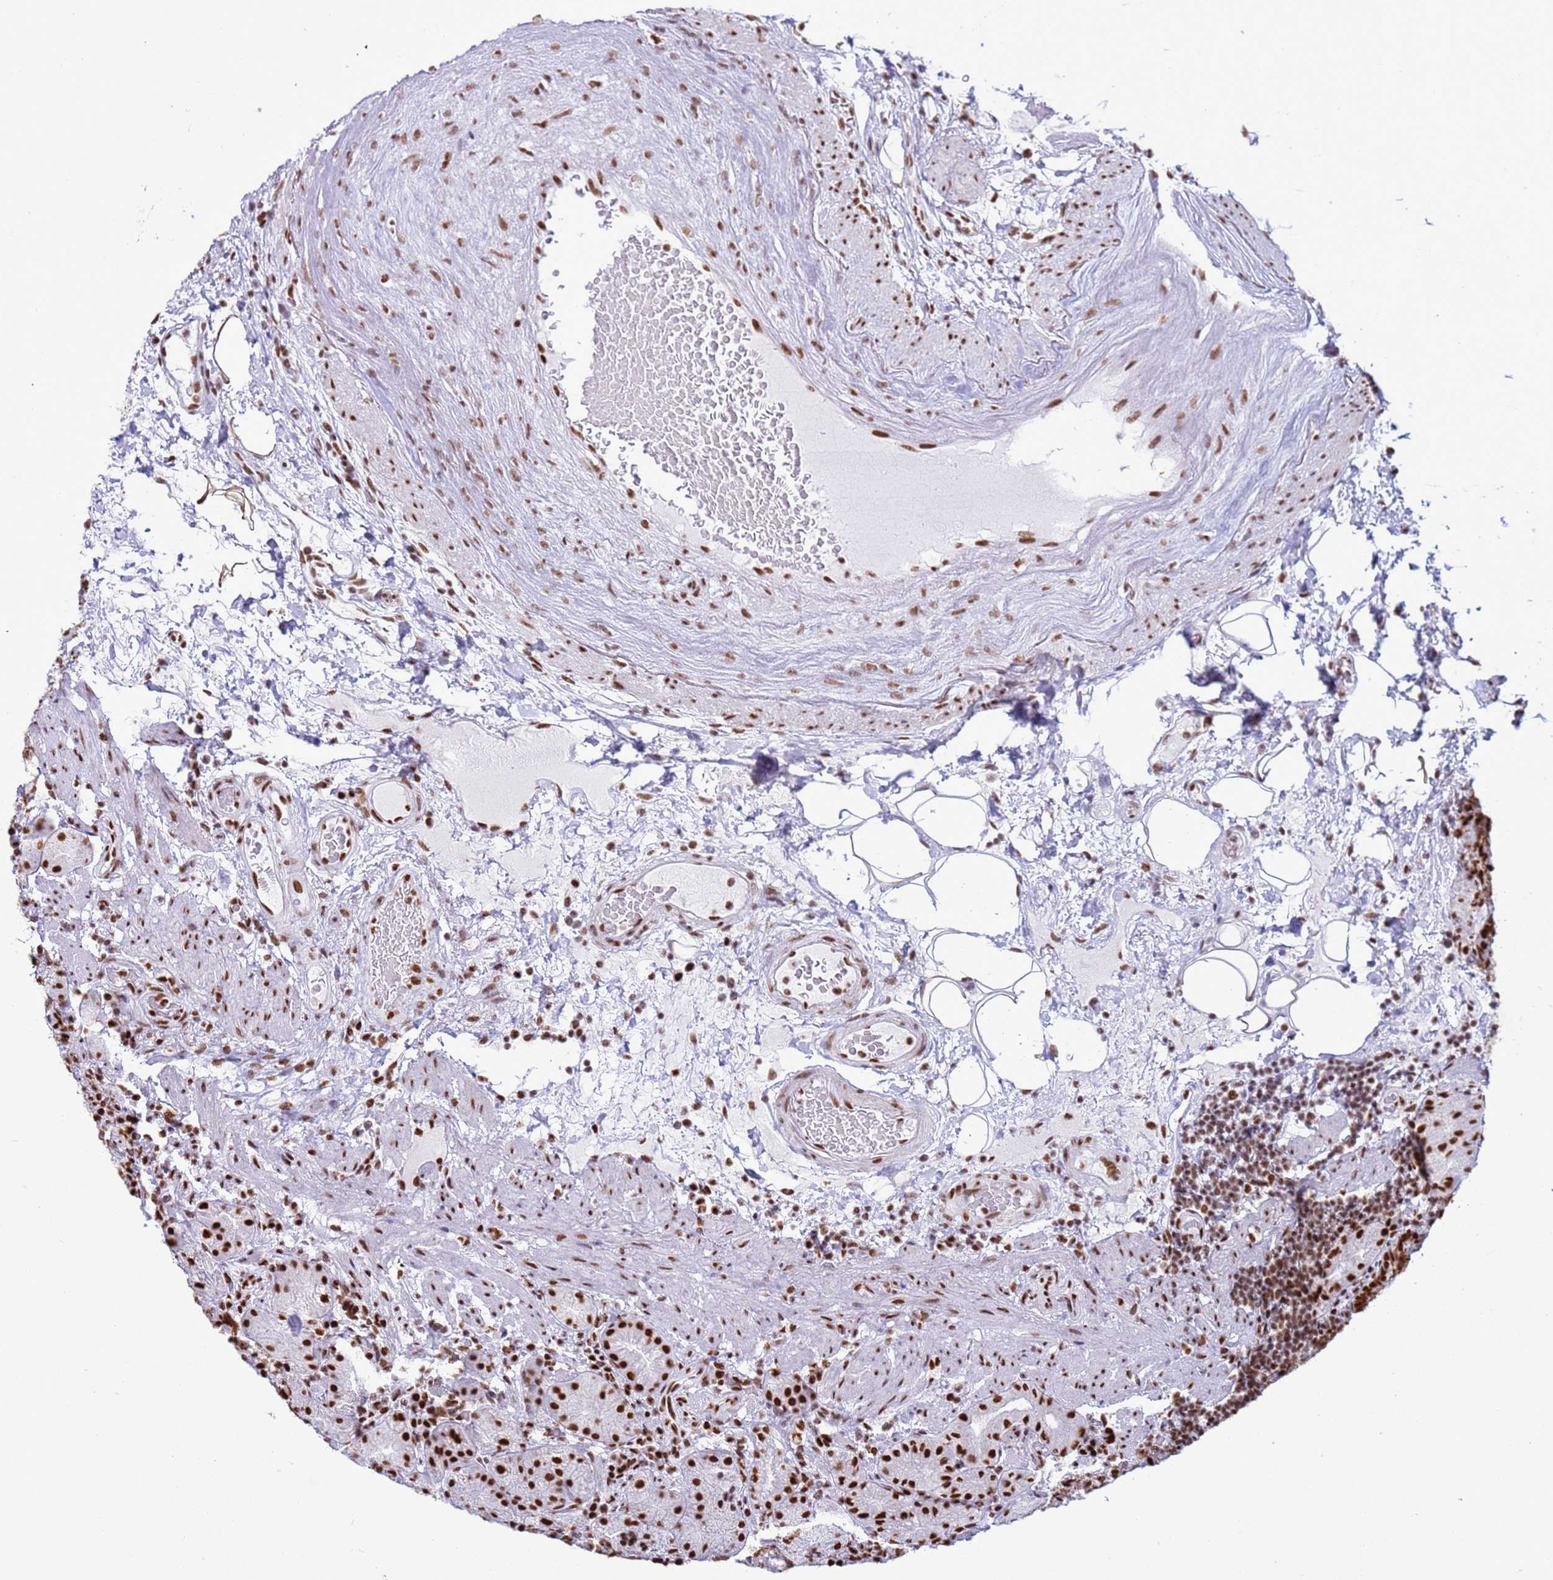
{"staining": {"intensity": "moderate", "quantity": ">75%", "location": "nuclear"}, "tissue": "stomach", "cell_type": "Glandular cells", "image_type": "normal", "snomed": [{"axis": "morphology", "description": "Normal tissue, NOS"}, {"axis": "morphology", "description": "Inflammation, NOS"}, {"axis": "topography", "description": "Stomach"}], "caption": "Immunohistochemical staining of normal human stomach displays moderate nuclear protein staining in about >75% of glandular cells.", "gene": "RALY", "patient": {"sex": "male", "age": 79}}